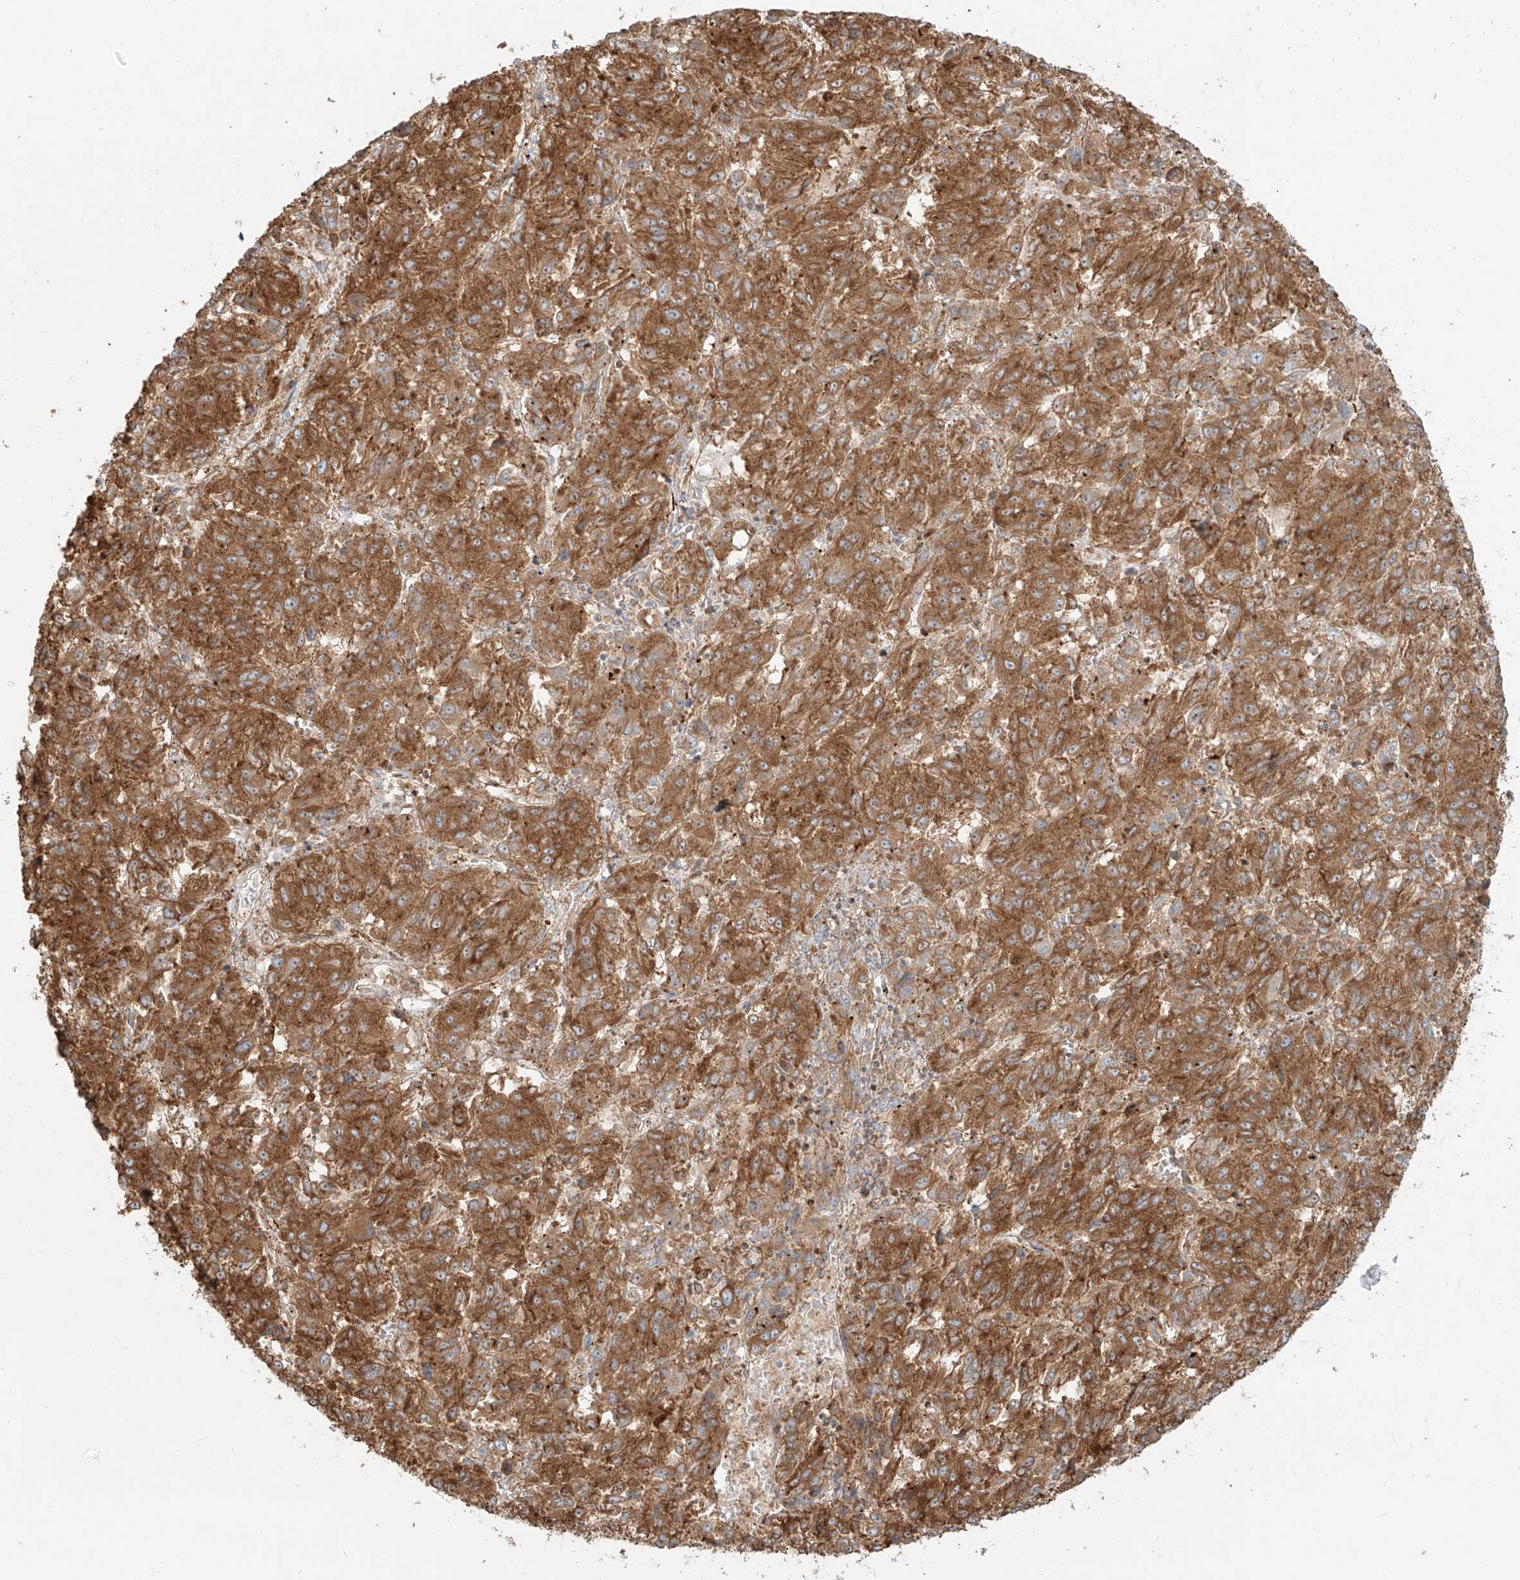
{"staining": {"intensity": "moderate", "quantity": ">75%", "location": "cytoplasmic/membranous"}, "tissue": "melanoma", "cell_type": "Tumor cells", "image_type": "cancer", "snomed": [{"axis": "morphology", "description": "Malignant melanoma, Metastatic site"}, {"axis": "topography", "description": "Lung"}], "caption": "Immunohistochemical staining of human malignant melanoma (metastatic site) exhibits medium levels of moderate cytoplasmic/membranous protein staining in approximately >75% of tumor cells.", "gene": "SNX9", "patient": {"sex": "male", "age": 64}}